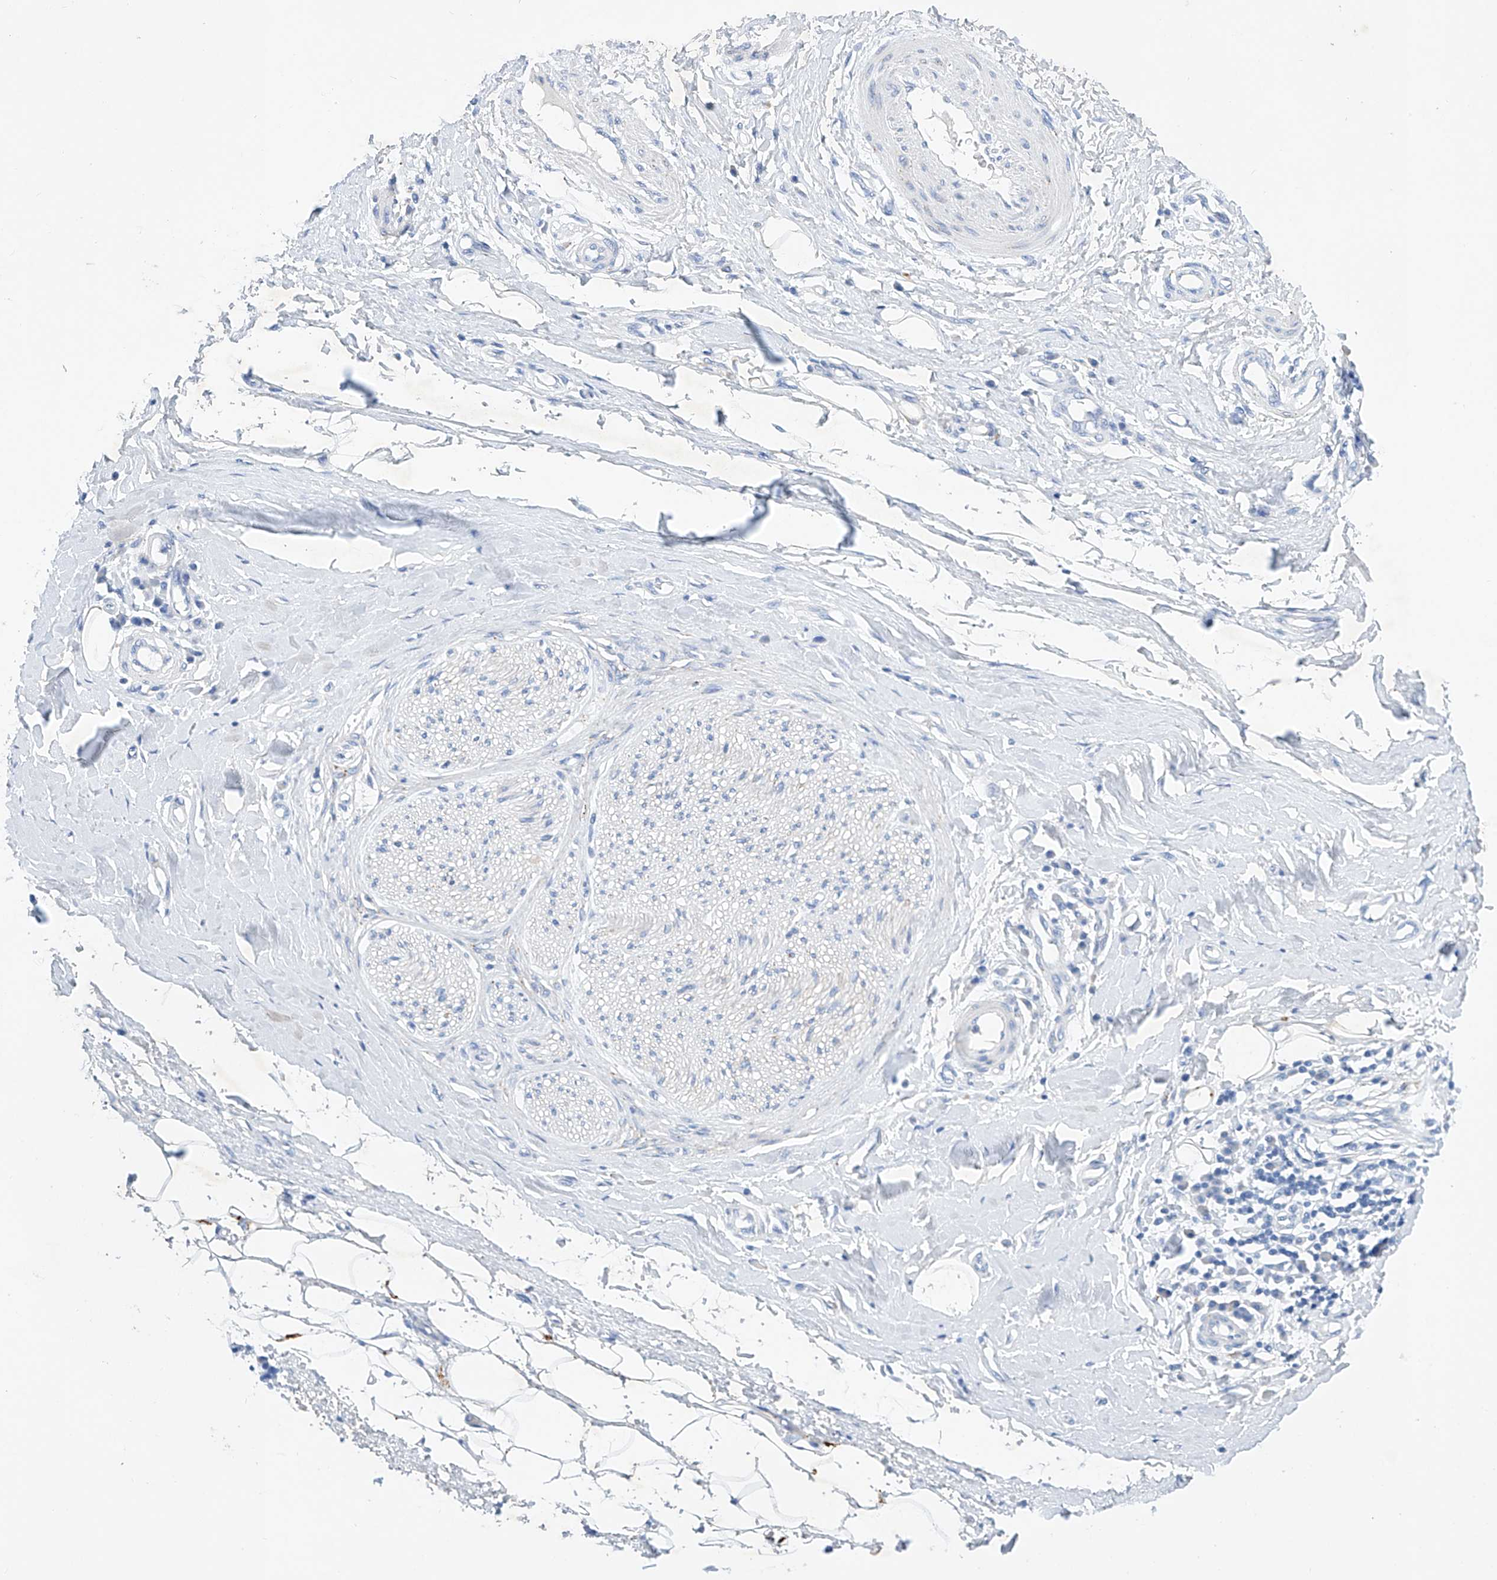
{"staining": {"intensity": "negative", "quantity": "none", "location": "none"}, "tissue": "adipose tissue", "cell_type": "Adipocytes", "image_type": "normal", "snomed": [{"axis": "morphology", "description": "Normal tissue, NOS"}, {"axis": "morphology", "description": "Adenocarcinoma, NOS"}, {"axis": "topography", "description": "Esophagus"}, {"axis": "topography", "description": "Stomach, upper"}, {"axis": "topography", "description": "Peripheral nerve tissue"}], "caption": "This is an IHC micrograph of benign adipose tissue. There is no expression in adipocytes.", "gene": "LURAP1", "patient": {"sex": "male", "age": 62}}